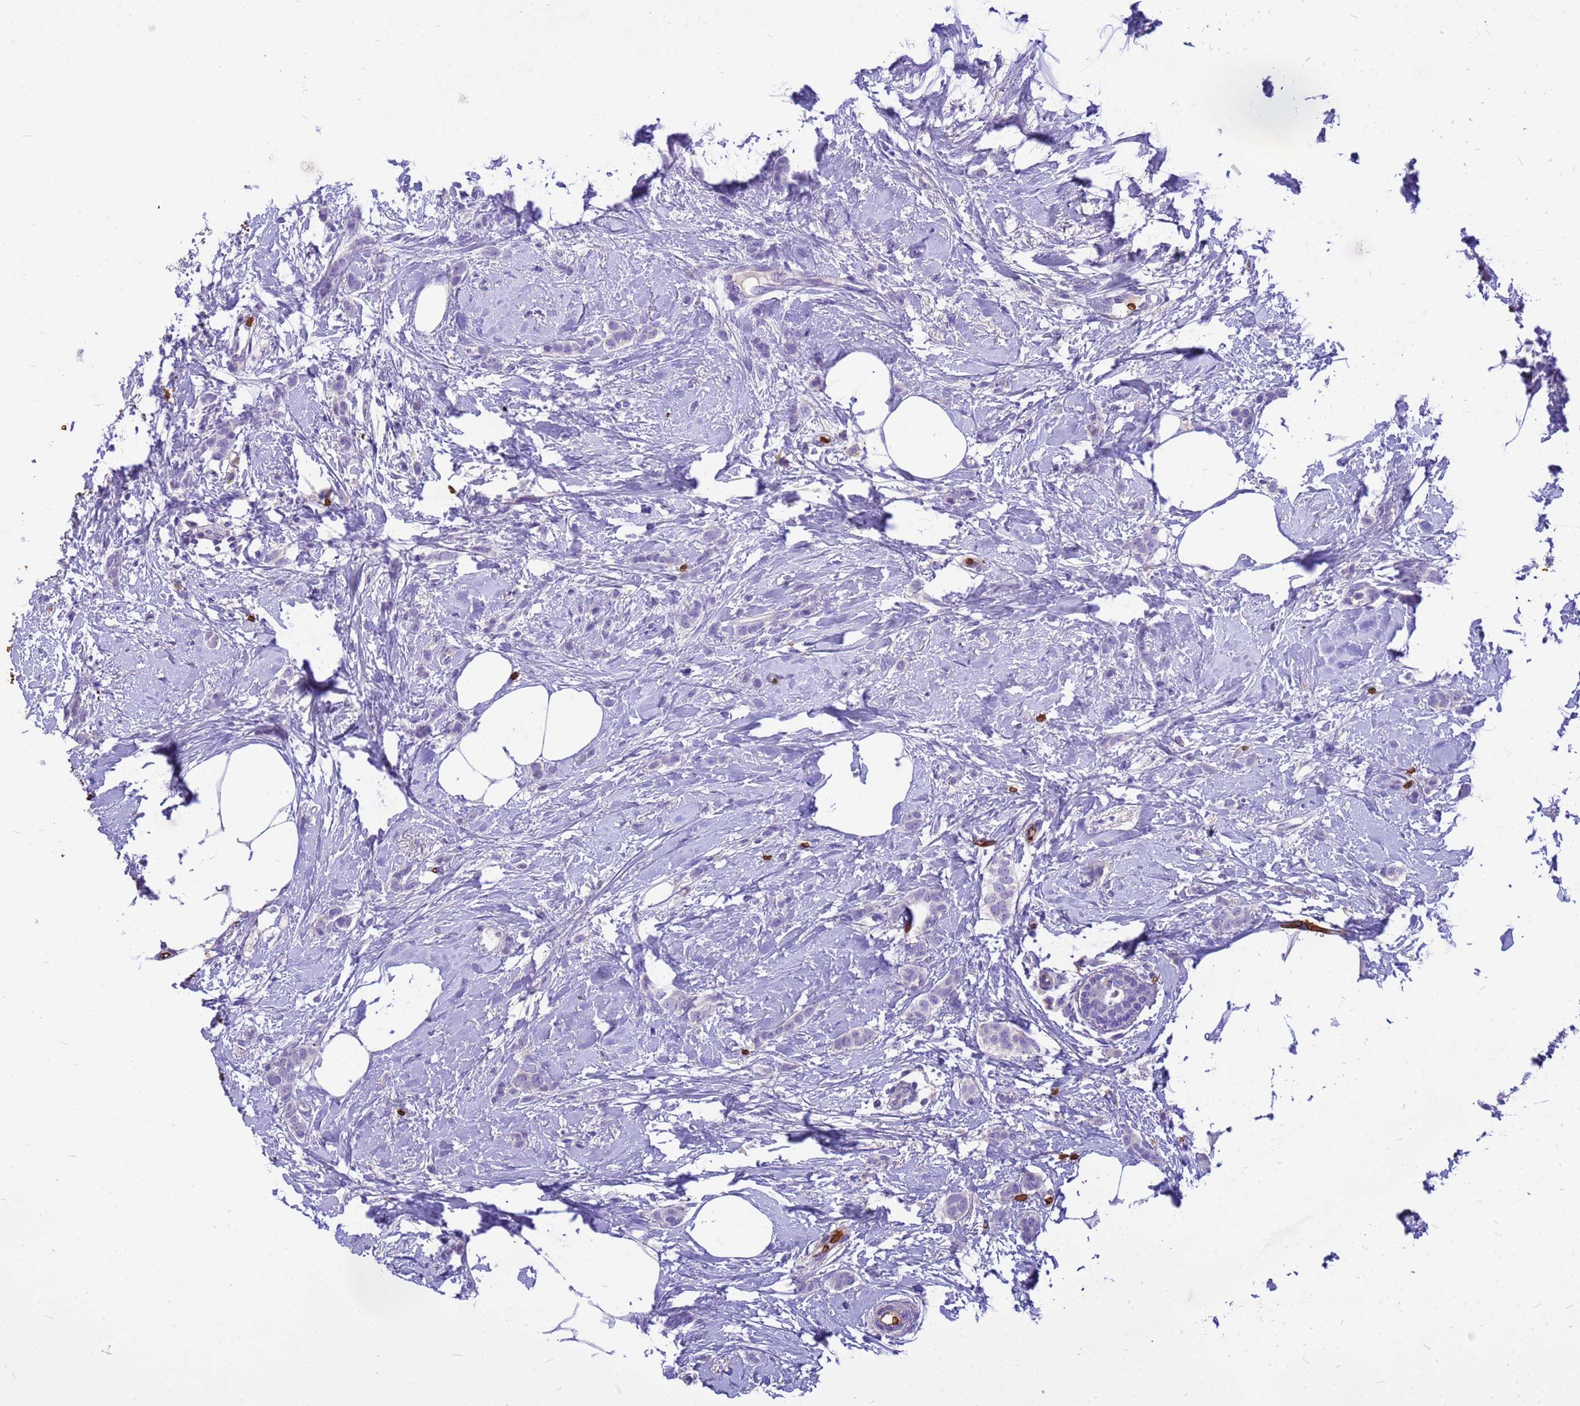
{"staining": {"intensity": "negative", "quantity": "none", "location": "none"}, "tissue": "breast cancer", "cell_type": "Tumor cells", "image_type": "cancer", "snomed": [{"axis": "morphology", "description": "Duct carcinoma"}, {"axis": "topography", "description": "Breast"}], "caption": "Image shows no protein positivity in tumor cells of breast cancer tissue. (DAB IHC visualized using brightfield microscopy, high magnification).", "gene": "HBA2", "patient": {"sex": "female", "age": 72}}